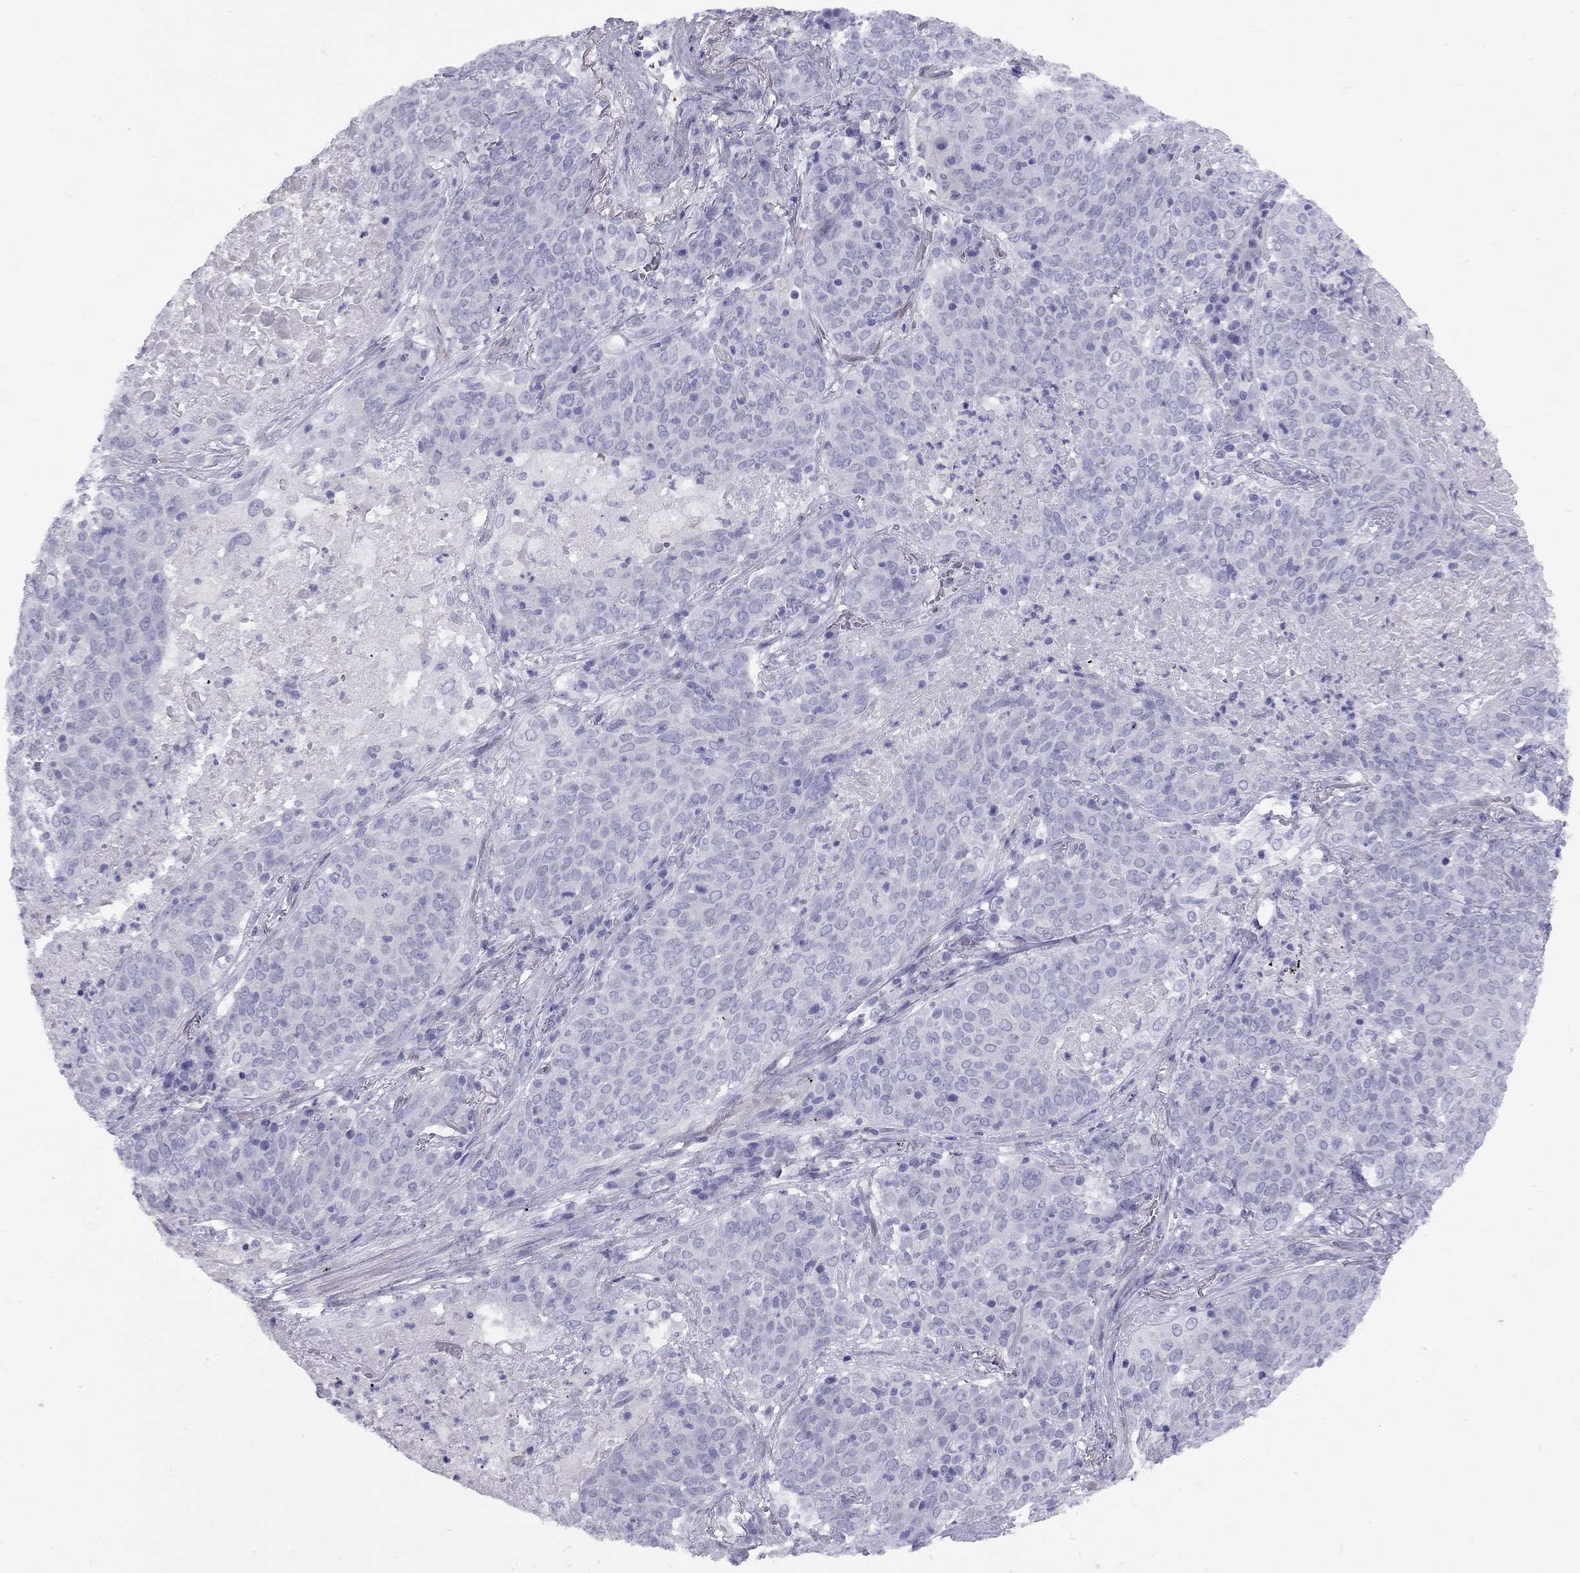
{"staining": {"intensity": "negative", "quantity": "none", "location": "none"}, "tissue": "lung cancer", "cell_type": "Tumor cells", "image_type": "cancer", "snomed": [{"axis": "morphology", "description": "Squamous cell carcinoma, NOS"}, {"axis": "topography", "description": "Lung"}], "caption": "The photomicrograph displays no staining of tumor cells in lung cancer (squamous cell carcinoma).", "gene": "FSCN3", "patient": {"sex": "male", "age": 82}}